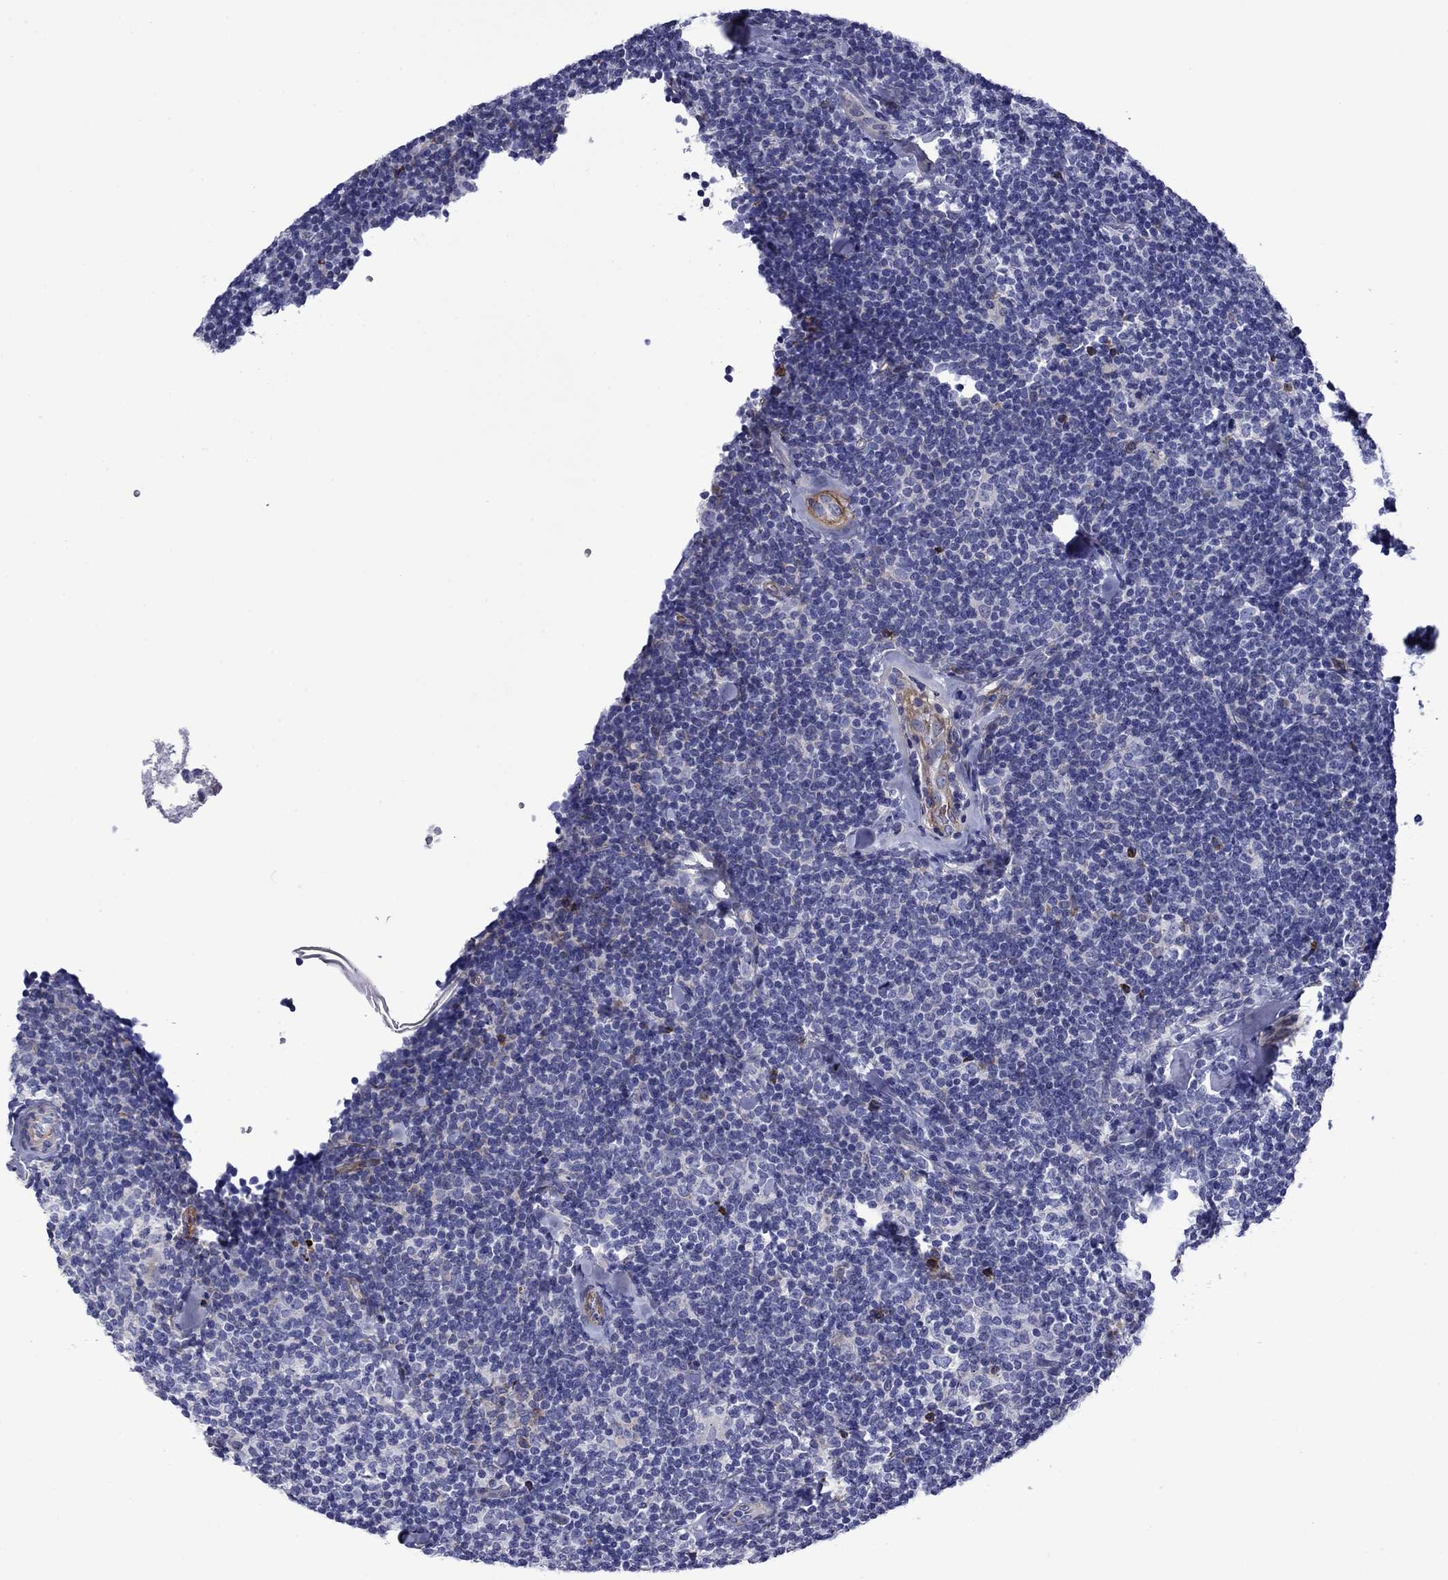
{"staining": {"intensity": "negative", "quantity": "none", "location": "none"}, "tissue": "lymphoma", "cell_type": "Tumor cells", "image_type": "cancer", "snomed": [{"axis": "morphology", "description": "Malignant lymphoma, non-Hodgkin's type, Low grade"}, {"axis": "topography", "description": "Lymph node"}], "caption": "High magnification brightfield microscopy of lymphoma stained with DAB (brown) and counterstained with hematoxylin (blue): tumor cells show no significant positivity. Nuclei are stained in blue.", "gene": "HSPG2", "patient": {"sex": "female", "age": 56}}